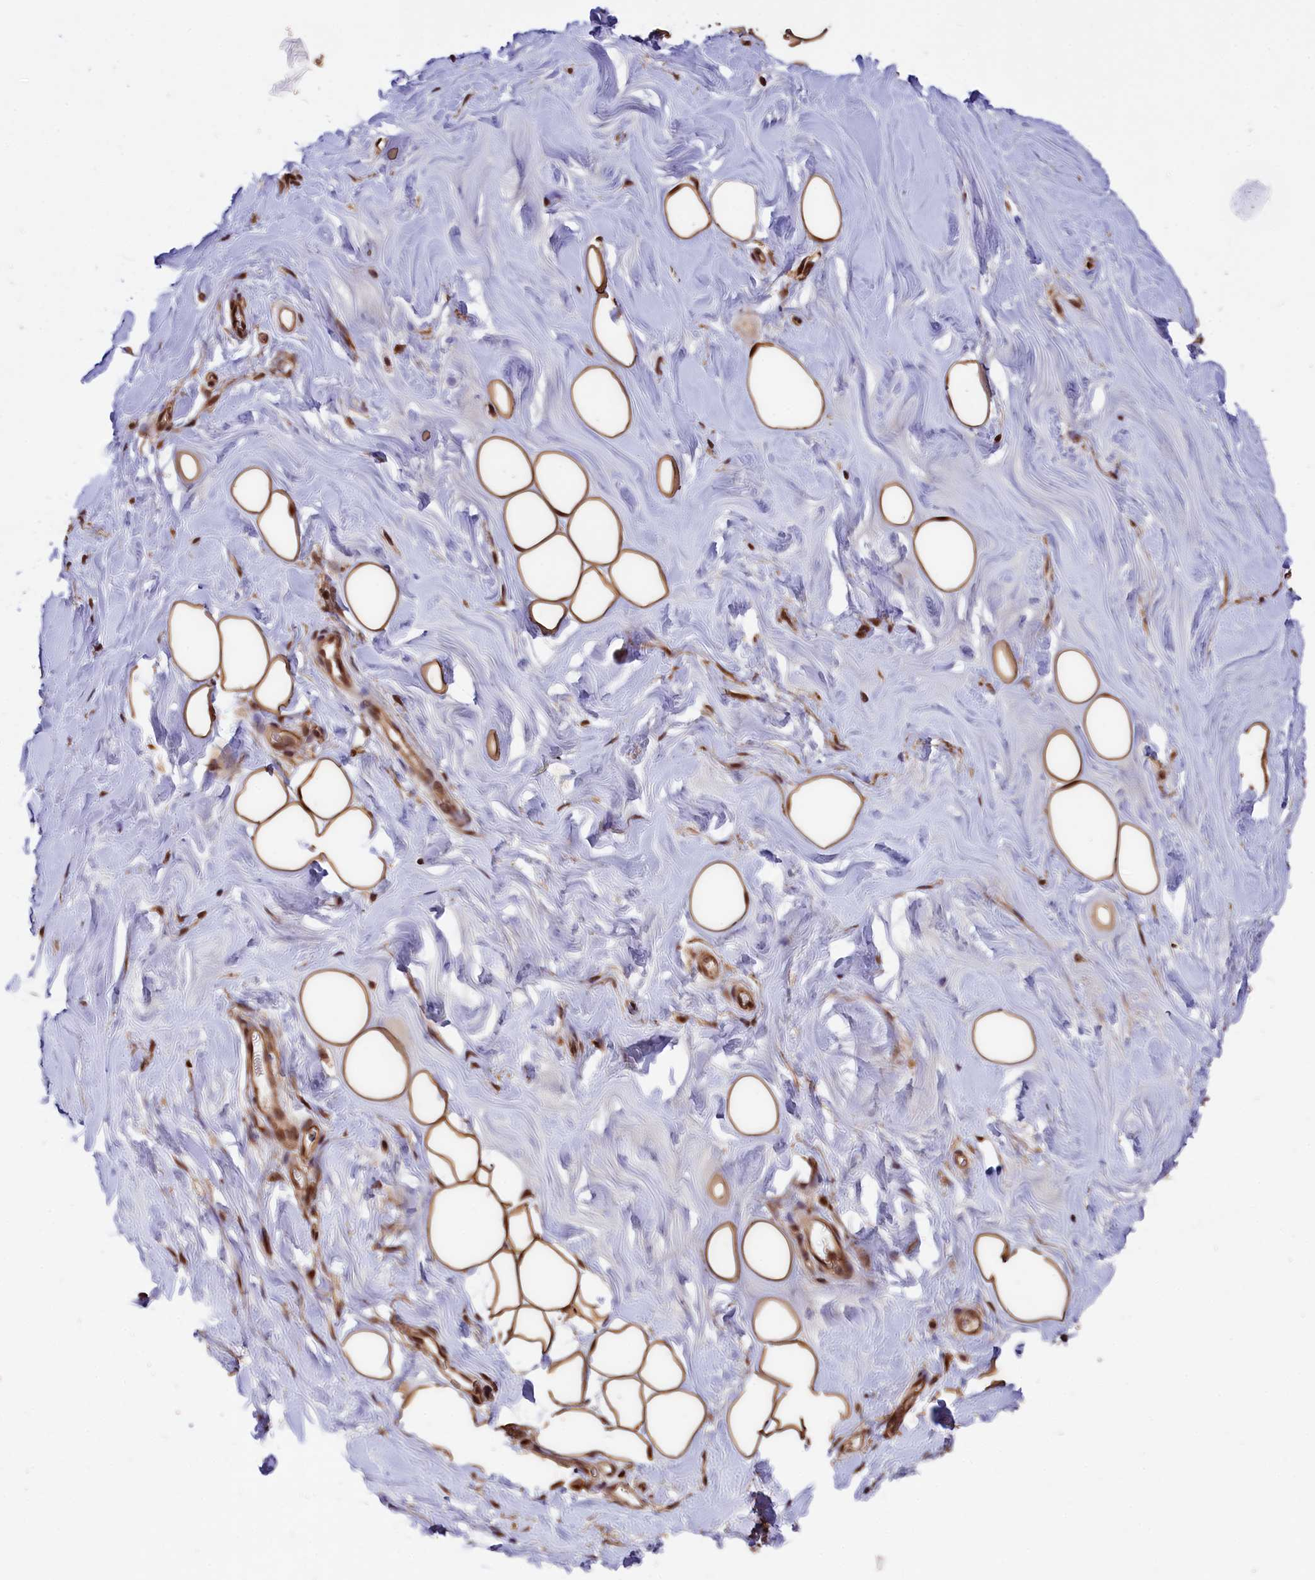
{"staining": {"intensity": "moderate", "quantity": ">75%", "location": "cytoplasmic/membranous,nuclear"}, "tissue": "adipose tissue", "cell_type": "Adipocytes", "image_type": "normal", "snomed": [{"axis": "morphology", "description": "Normal tissue, NOS"}, {"axis": "topography", "description": "Breast"}], "caption": "Immunohistochemistry micrograph of normal adipose tissue: adipose tissue stained using immunohistochemistry reveals medium levels of moderate protein expression localized specifically in the cytoplasmic/membranous,nuclear of adipocytes, appearing as a cytoplasmic/membranous,nuclear brown color.", "gene": "ADRM1", "patient": {"sex": "female", "age": 26}}